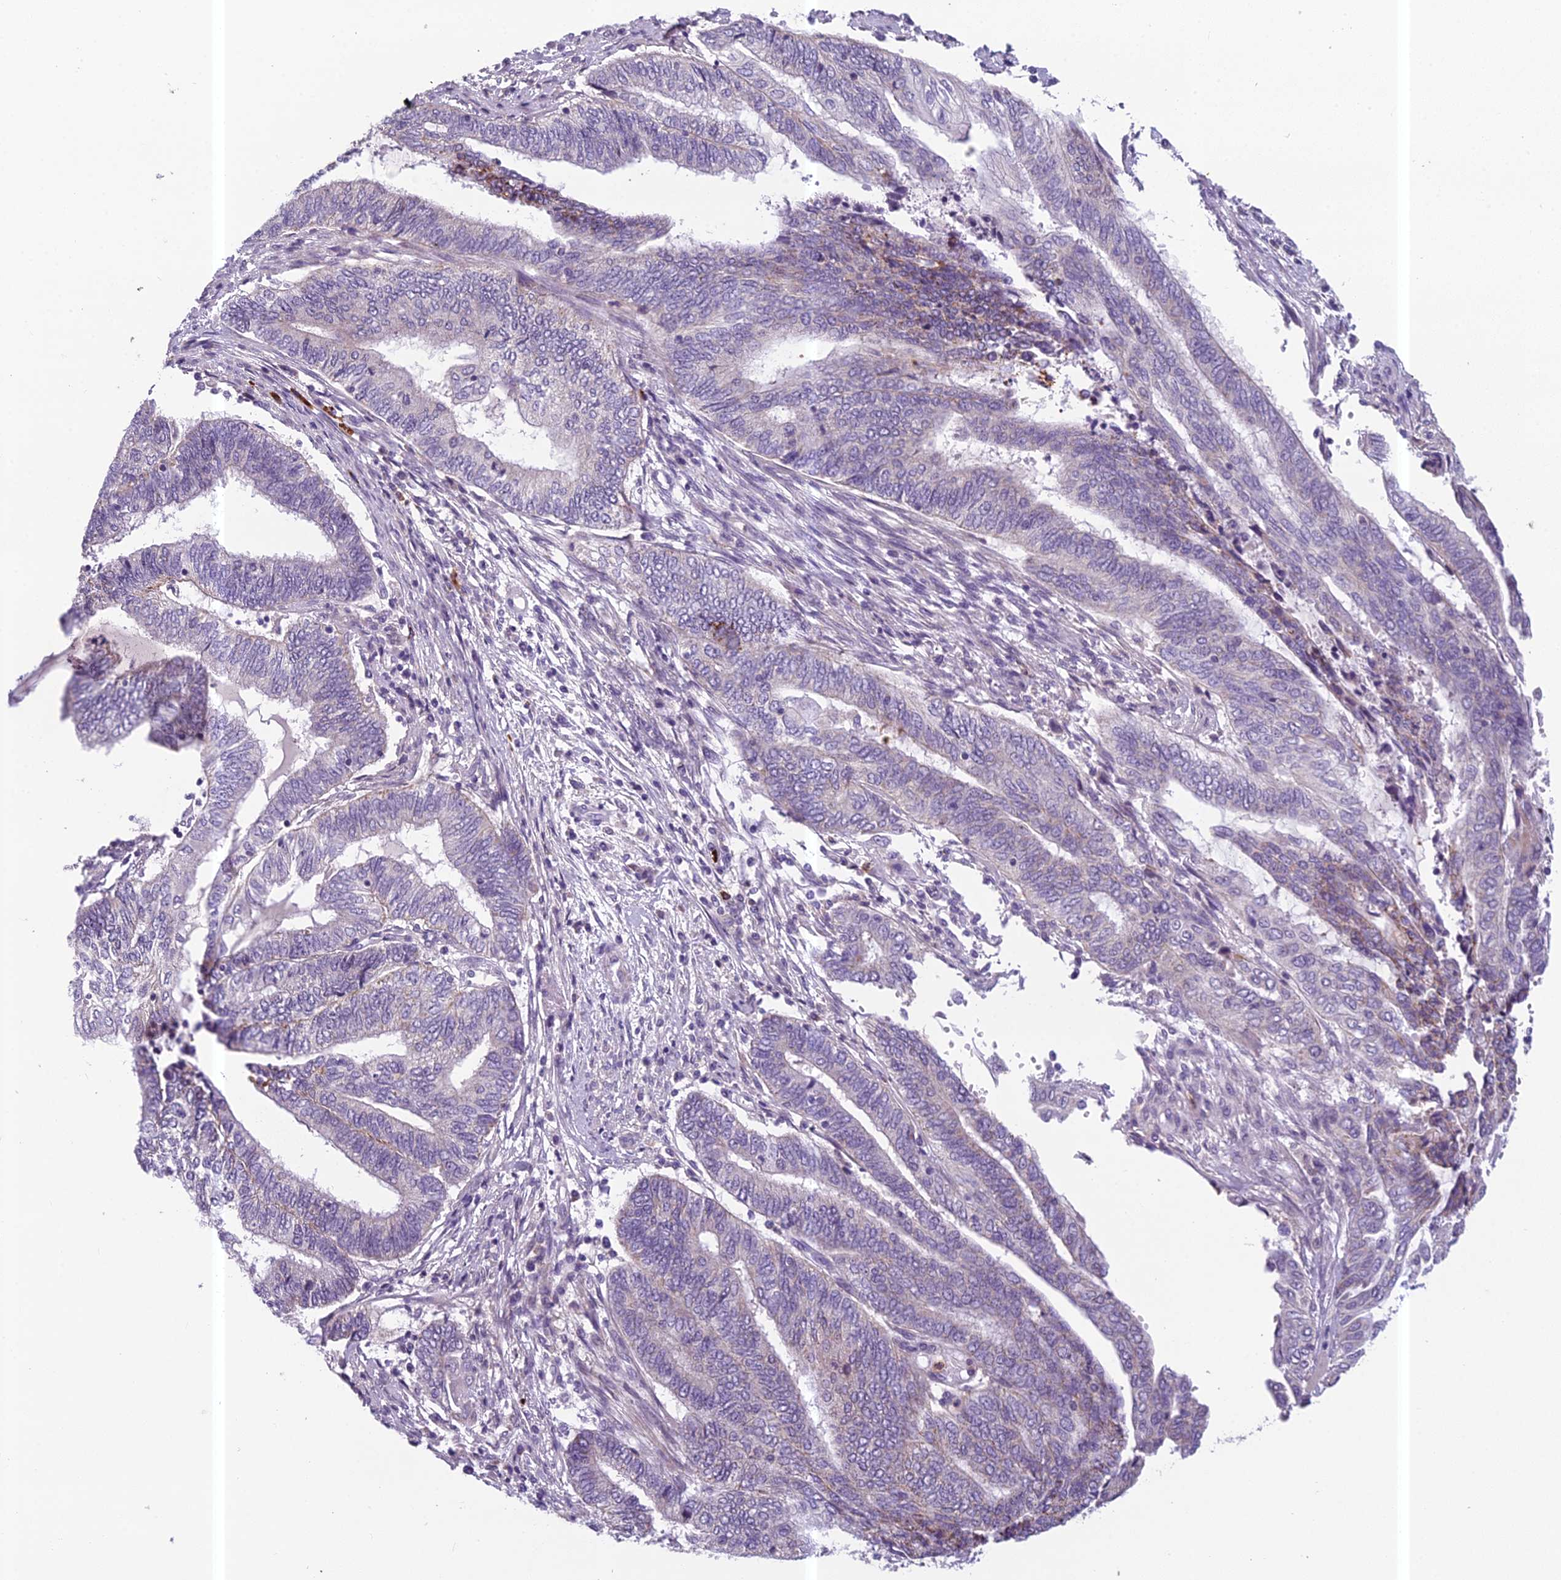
{"staining": {"intensity": "negative", "quantity": "none", "location": "none"}, "tissue": "endometrial cancer", "cell_type": "Tumor cells", "image_type": "cancer", "snomed": [{"axis": "morphology", "description": "Adenocarcinoma, NOS"}, {"axis": "topography", "description": "Uterus"}, {"axis": "topography", "description": "Endometrium"}], "caption": "Image shows no protein expression in tumor cells of adenocarcinoma (endometrial) tissue.", "gene": "ENSG00000188897", "patient": {"sex": "female", "age": 70}}